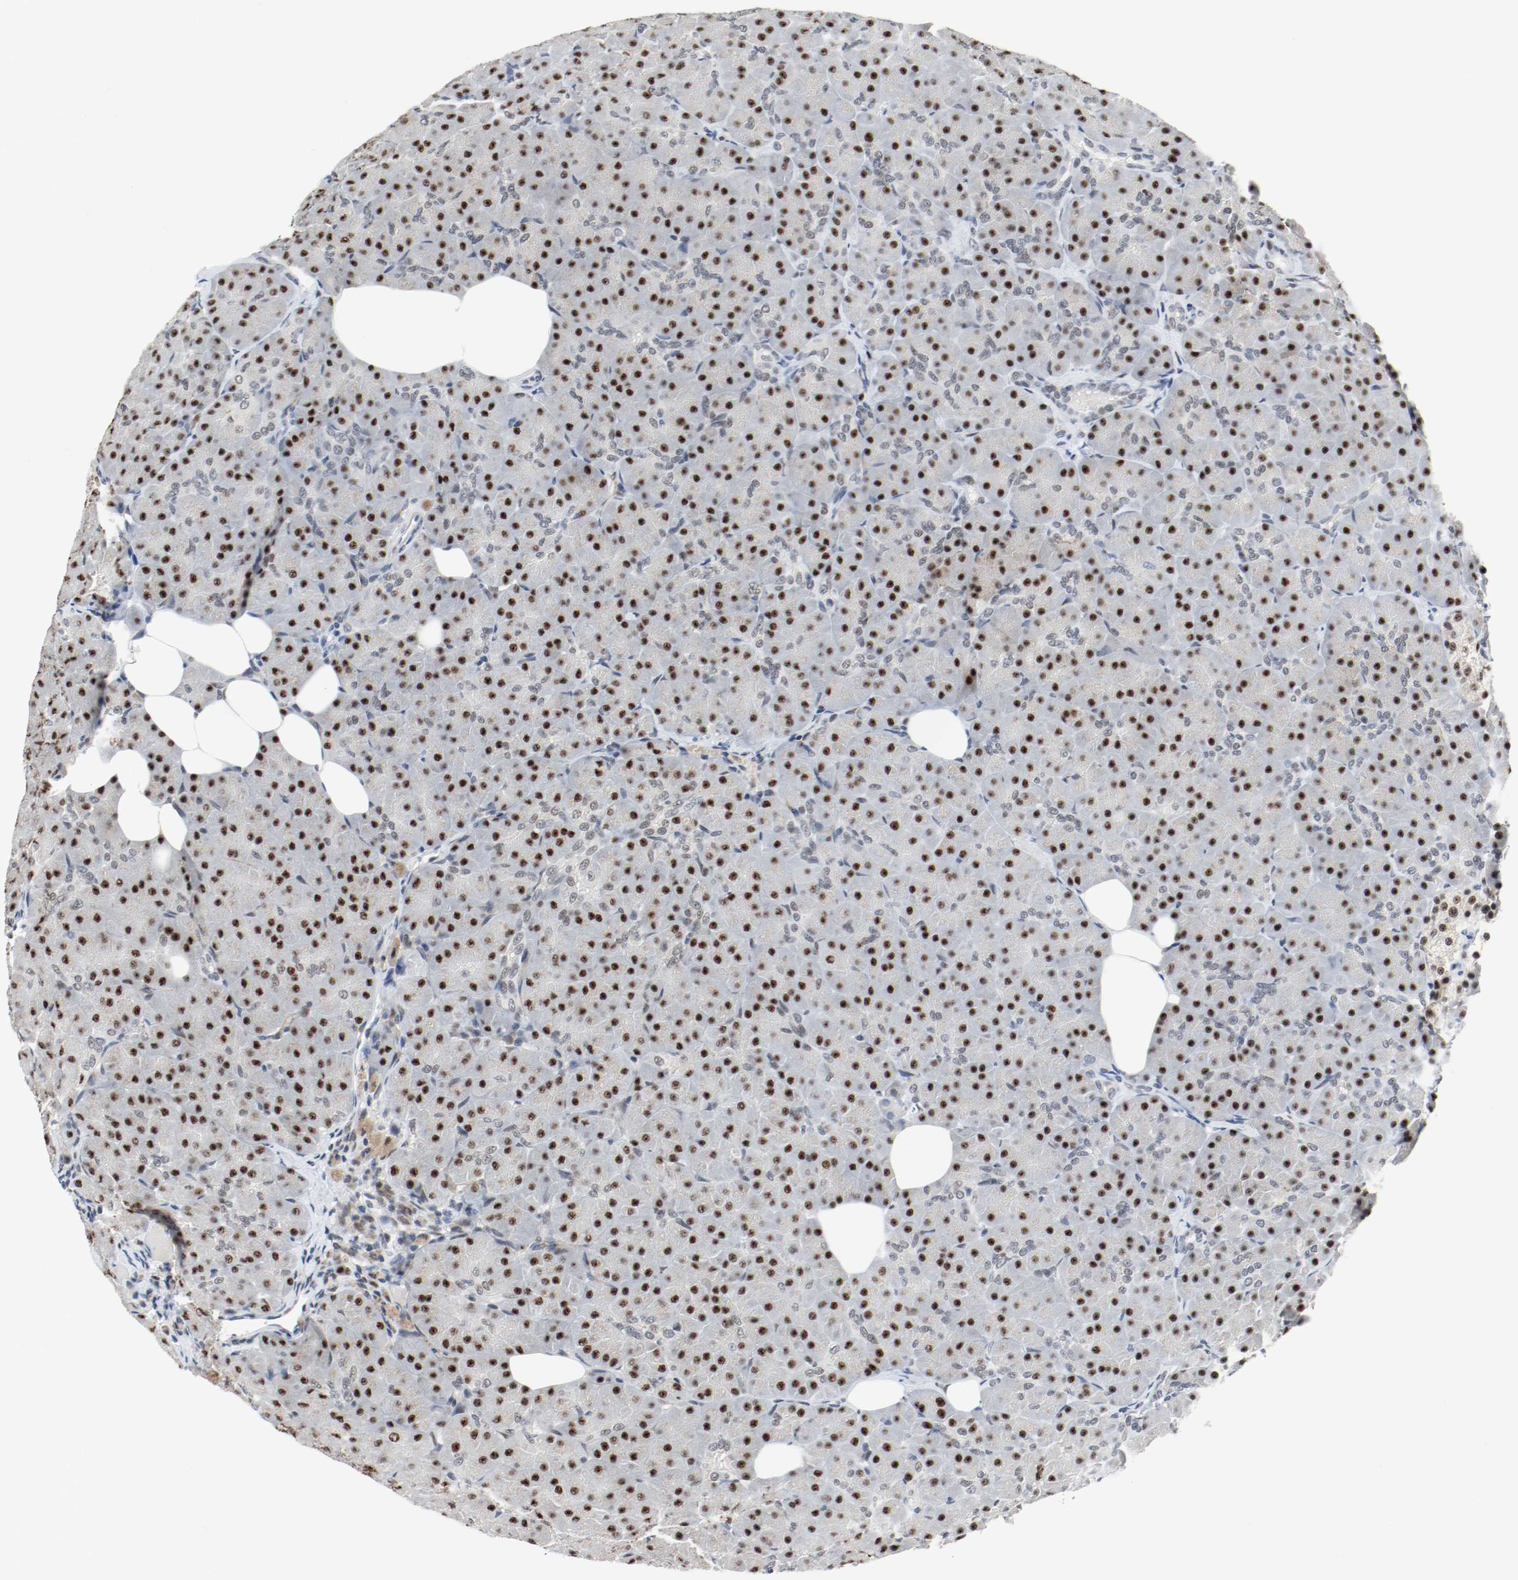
{"staining": {"intensity": "strong", "quantity": ">75%", "location": "nuclear"}, "tissue": "pancreas", "cell_type": "Exocrine glandular cells", "image_type": "normal", "snomed": [{"axis": "morphology", "description": "Normal tissue, NOS"}, {"axis": "topography", "description": "Pancreas"}], "caption": "Strong nuclear protein staining is appreciated in about >75% of exocrine glandular cells in pancreas.", "gene": "ASH1L", "patient": {"sex": "male", "age": 66}}